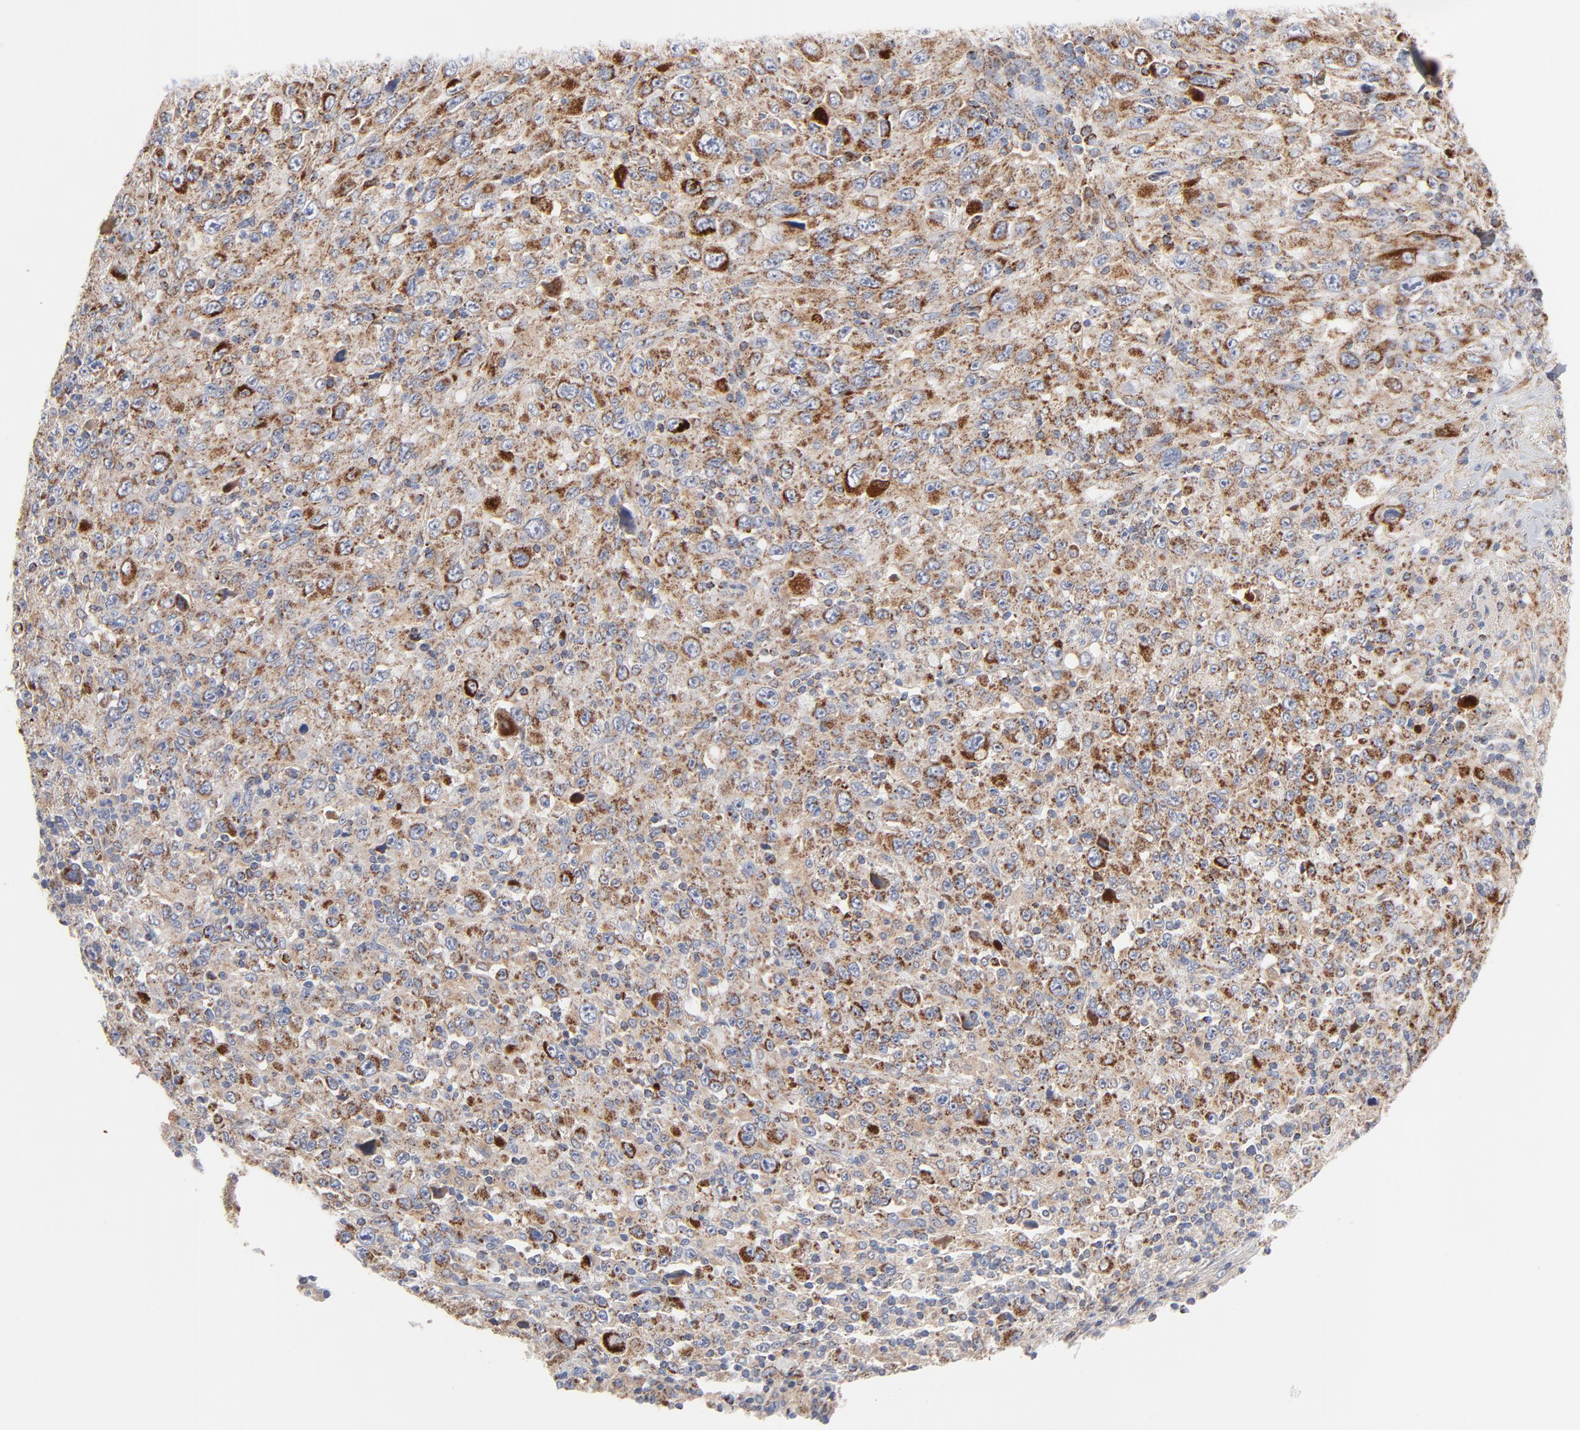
{"staining": {"intensity": "moderate", "quantity": ">75%", "location": "cytoplasmic/membranous"}, "tissue": "melanoma", "cell_type": "Tumor cells", "image_type": "cancer", "snomed": [{"axis": "morphology", "description": "Malignant melanoma, Metastatic site"}, {"axis": "topography", "description": "Skin"}], "caption": "A high-resolution image shows IHC staining of malignant melanoma (metastatic site), which reveals moderate cytoplasmic/membranous positivity in approximately >75% of tumor cells. Nuclei are stained in blue.", "gene": "DIABLO", "patient": {"sex": "female", "age": 56}}